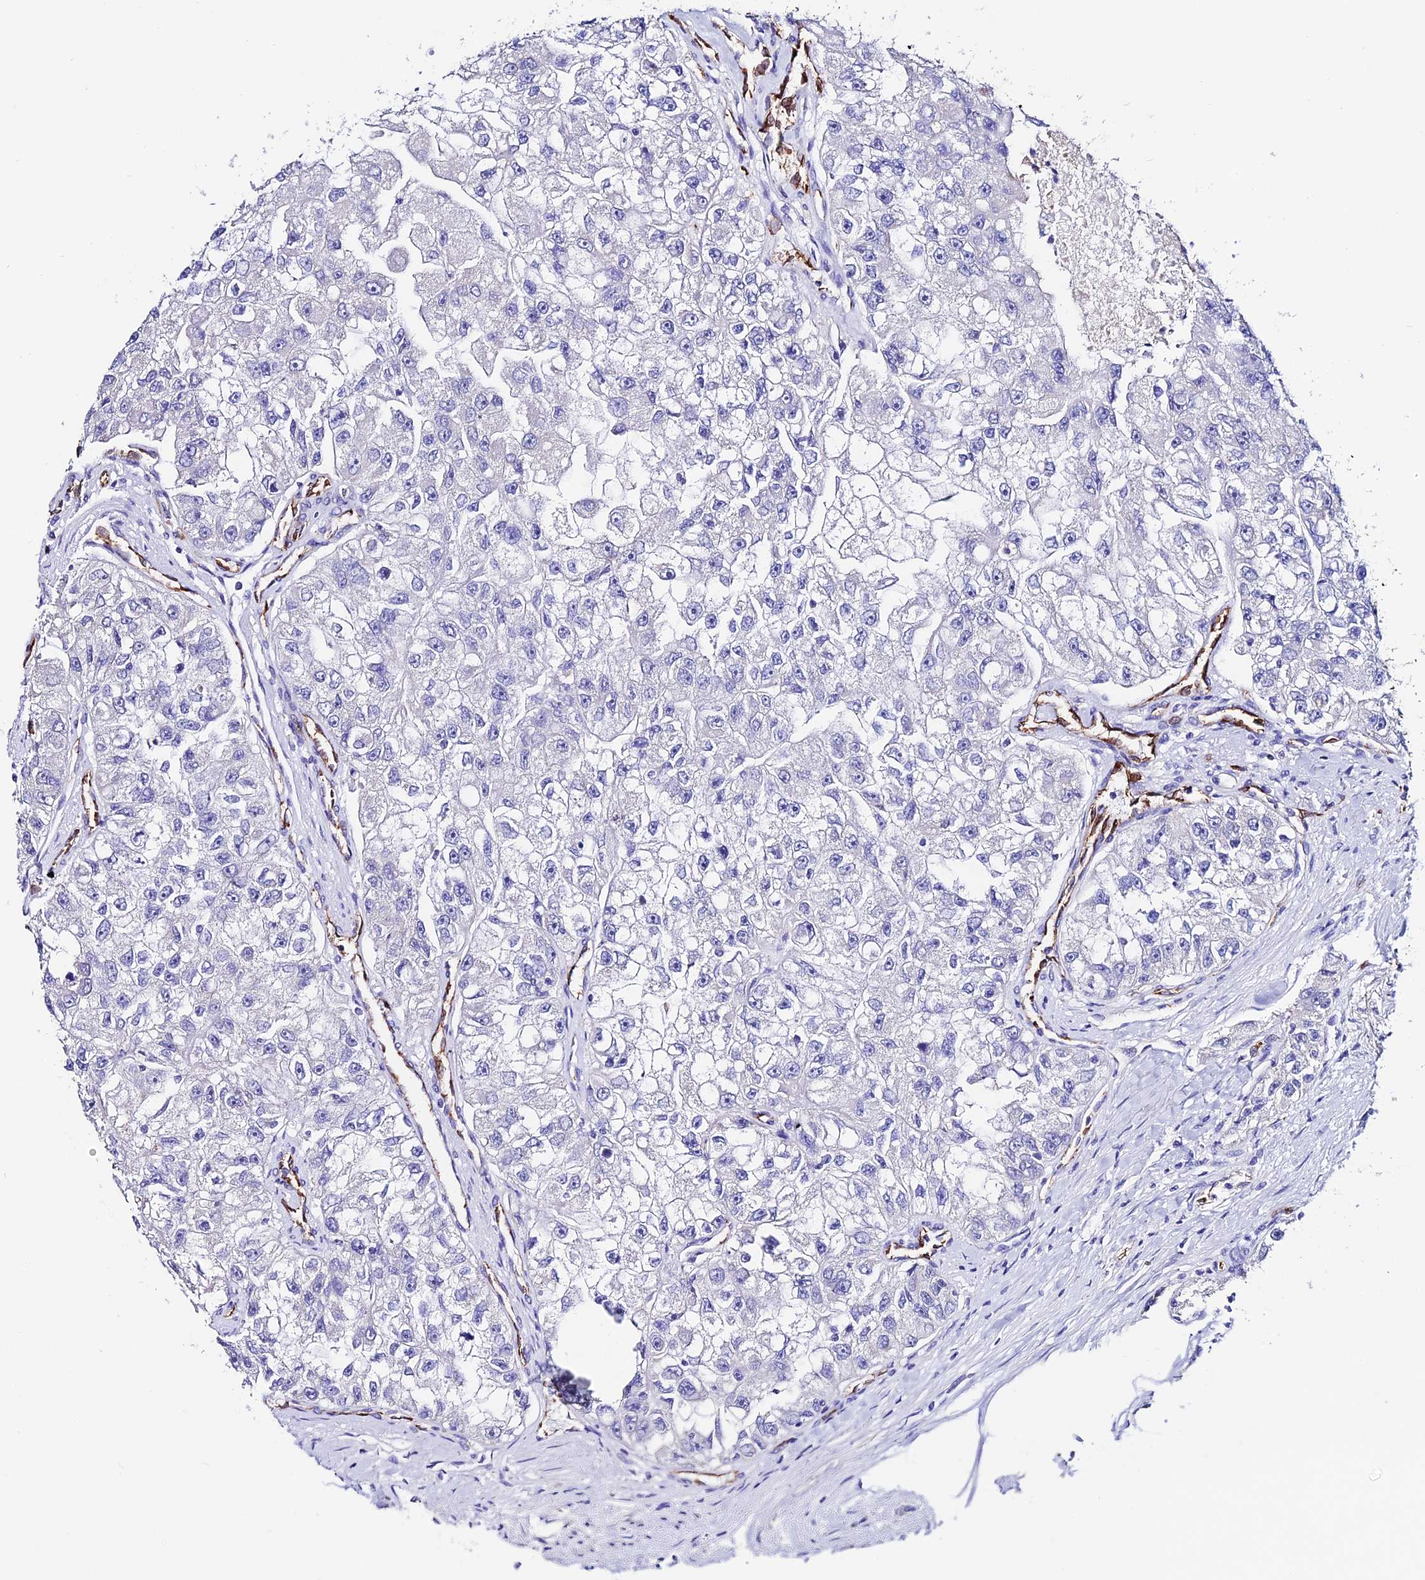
{"staining": {"intensity": "negative", "quantity": "none", "location": "none"}, "tissue": "renal cancer", "cell_type": "Tumor cells", "image_type": "cancer", "snomed": [{"axis": "morphology", "description": "Adenocarcinoma, NOS"}, {"axis": "topography", "description": "Kidney"}], "caption": "Renal adenocarcinoma stained for a protein using immunohistochemistry demonstrates no staining tumor cells.", "gene": "ESM1", "patient": {"sex": "male", "age": 63}}